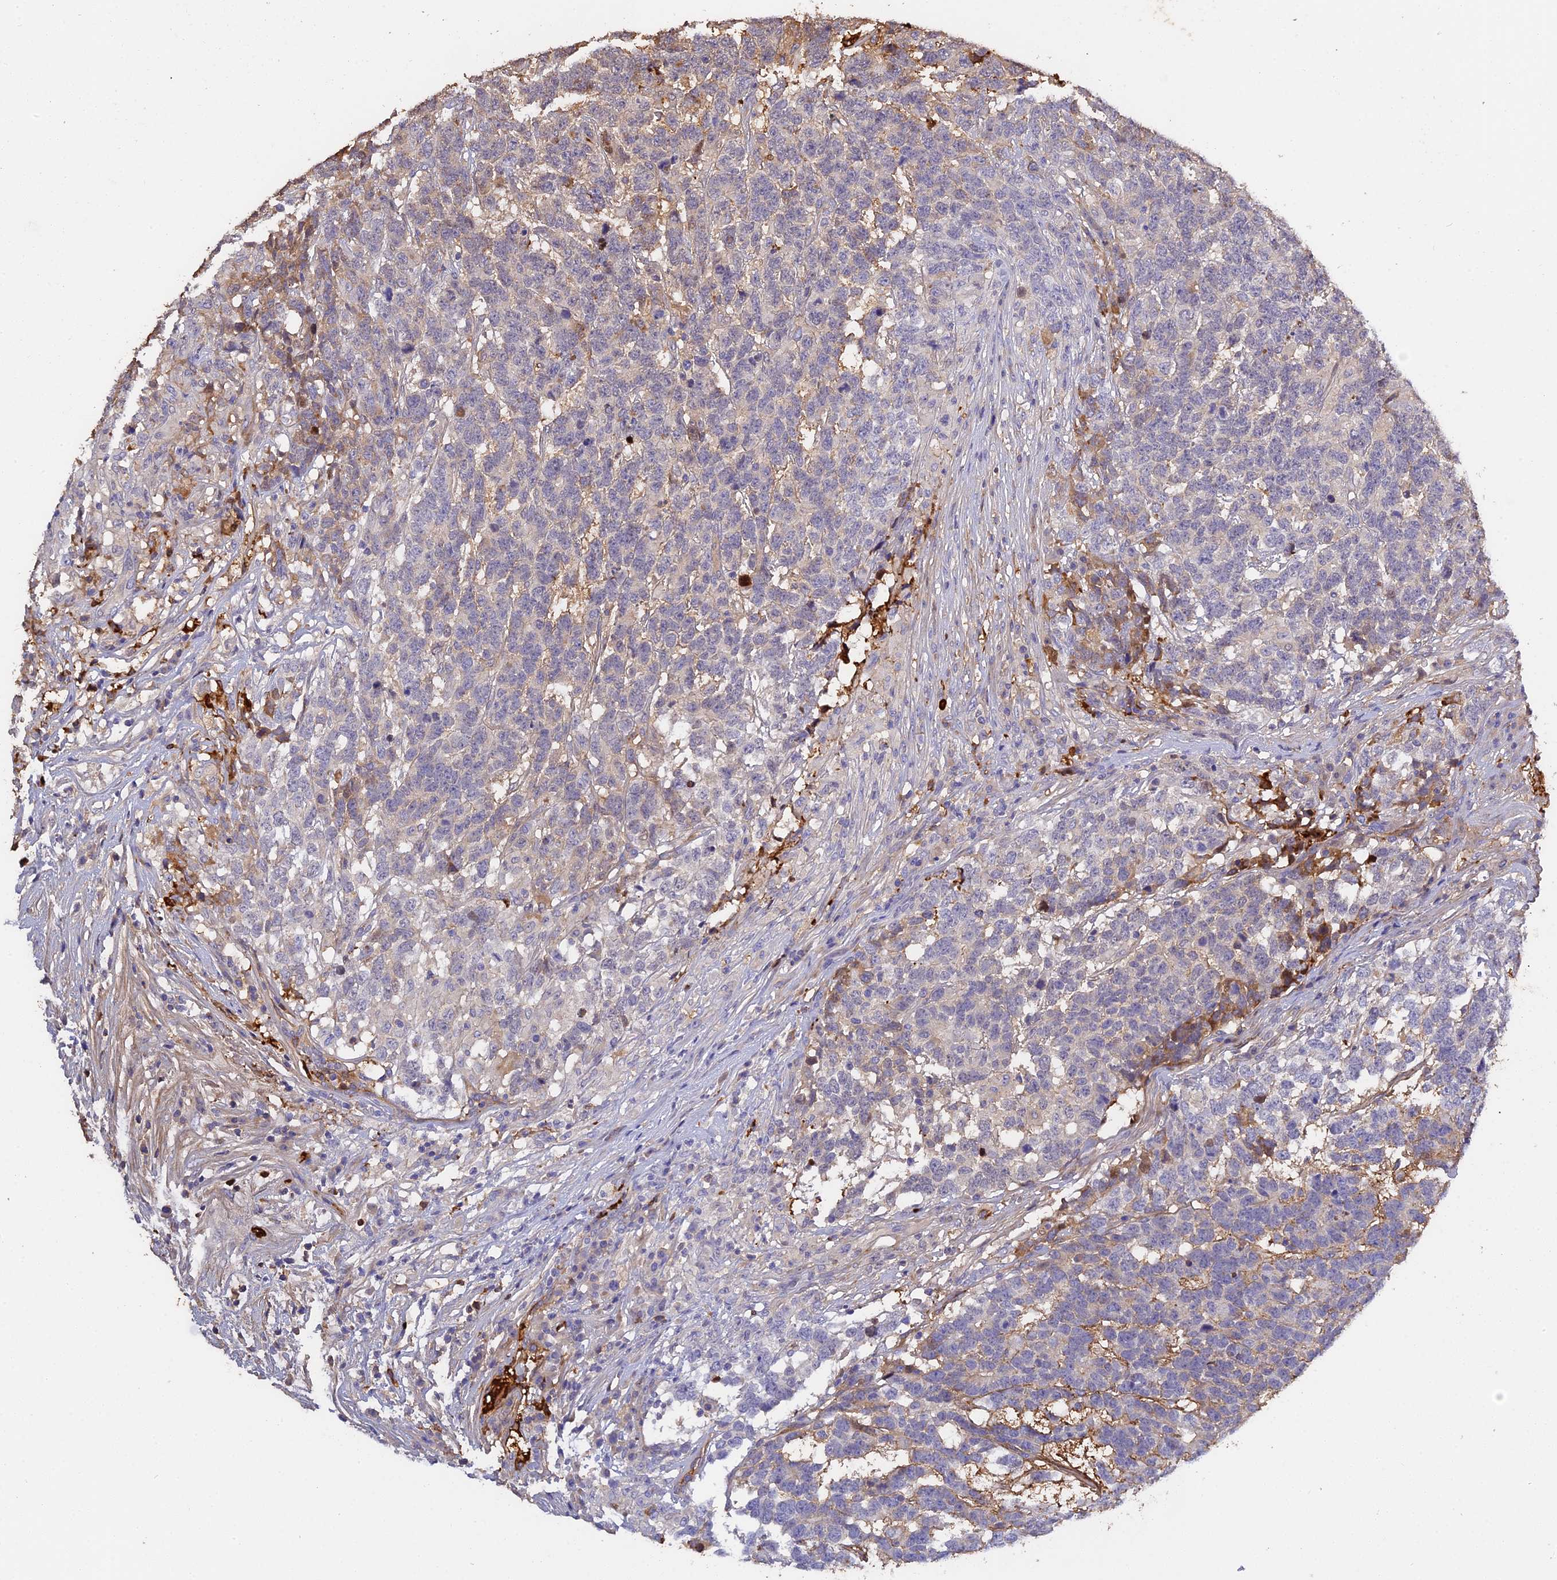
{"staining": {"intensity": "moderate", "quantity": "<25%", "location": "cytoplasmic/membranous"}, "tissue": "testis cancer", "cell_type": "Tumor cells", "image_type": "cancer", "snomed": [{"axis": "morphology", "description": "Carcinoma, Embryonal, NOS"}, {"axis": "topography", "description": "Testis"}], "caption": "This photomicrograph displays IHC staining of human embryonal carcinoma (testis), with low moderate cytoplasmic/membranous staining in approximately <25% of tumor cells.", "gene": "PZP", "patient": {"sex": "male", "age": 26}}